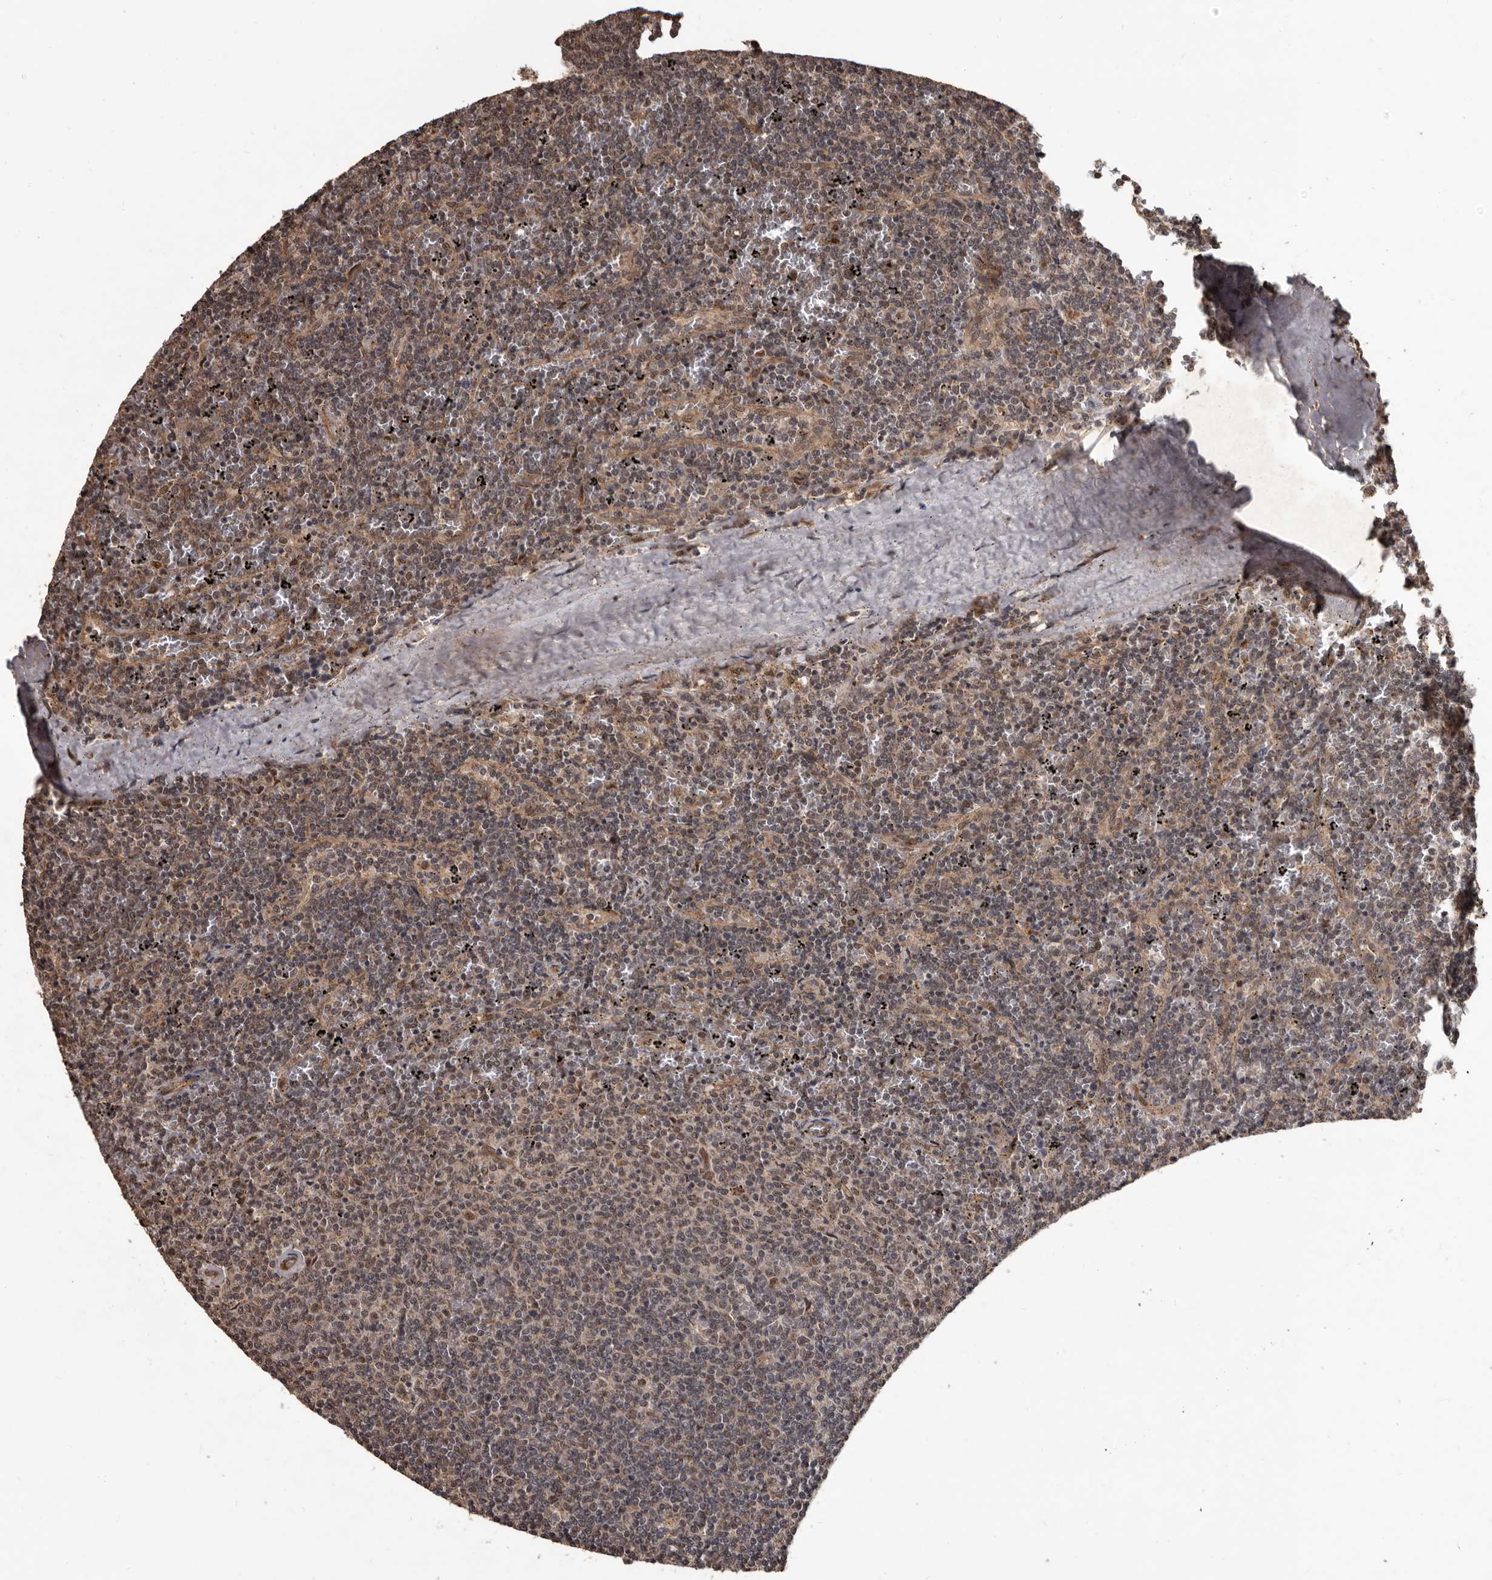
{"staining": {"intensity": "weak", "quantity": "25%-75%", "location": "nuclear"}, "tissue": "lymphoma", "cell_type": "Tumor cells", "image_type": "cancer", "snomed": [{"axis": "morphology", "description": "Malignant lymphoma, non-Hodgkin's type, Low grade"}, {"axis": "topography", "description": "Spleen"}], "caption": "Protein staining by IHC demonstrates weak nuclear staining in approximately 25%-75% of tumor cells in lymphoma.", "gene": "AHR", "patient": {"sex": "female", "age": 50}}